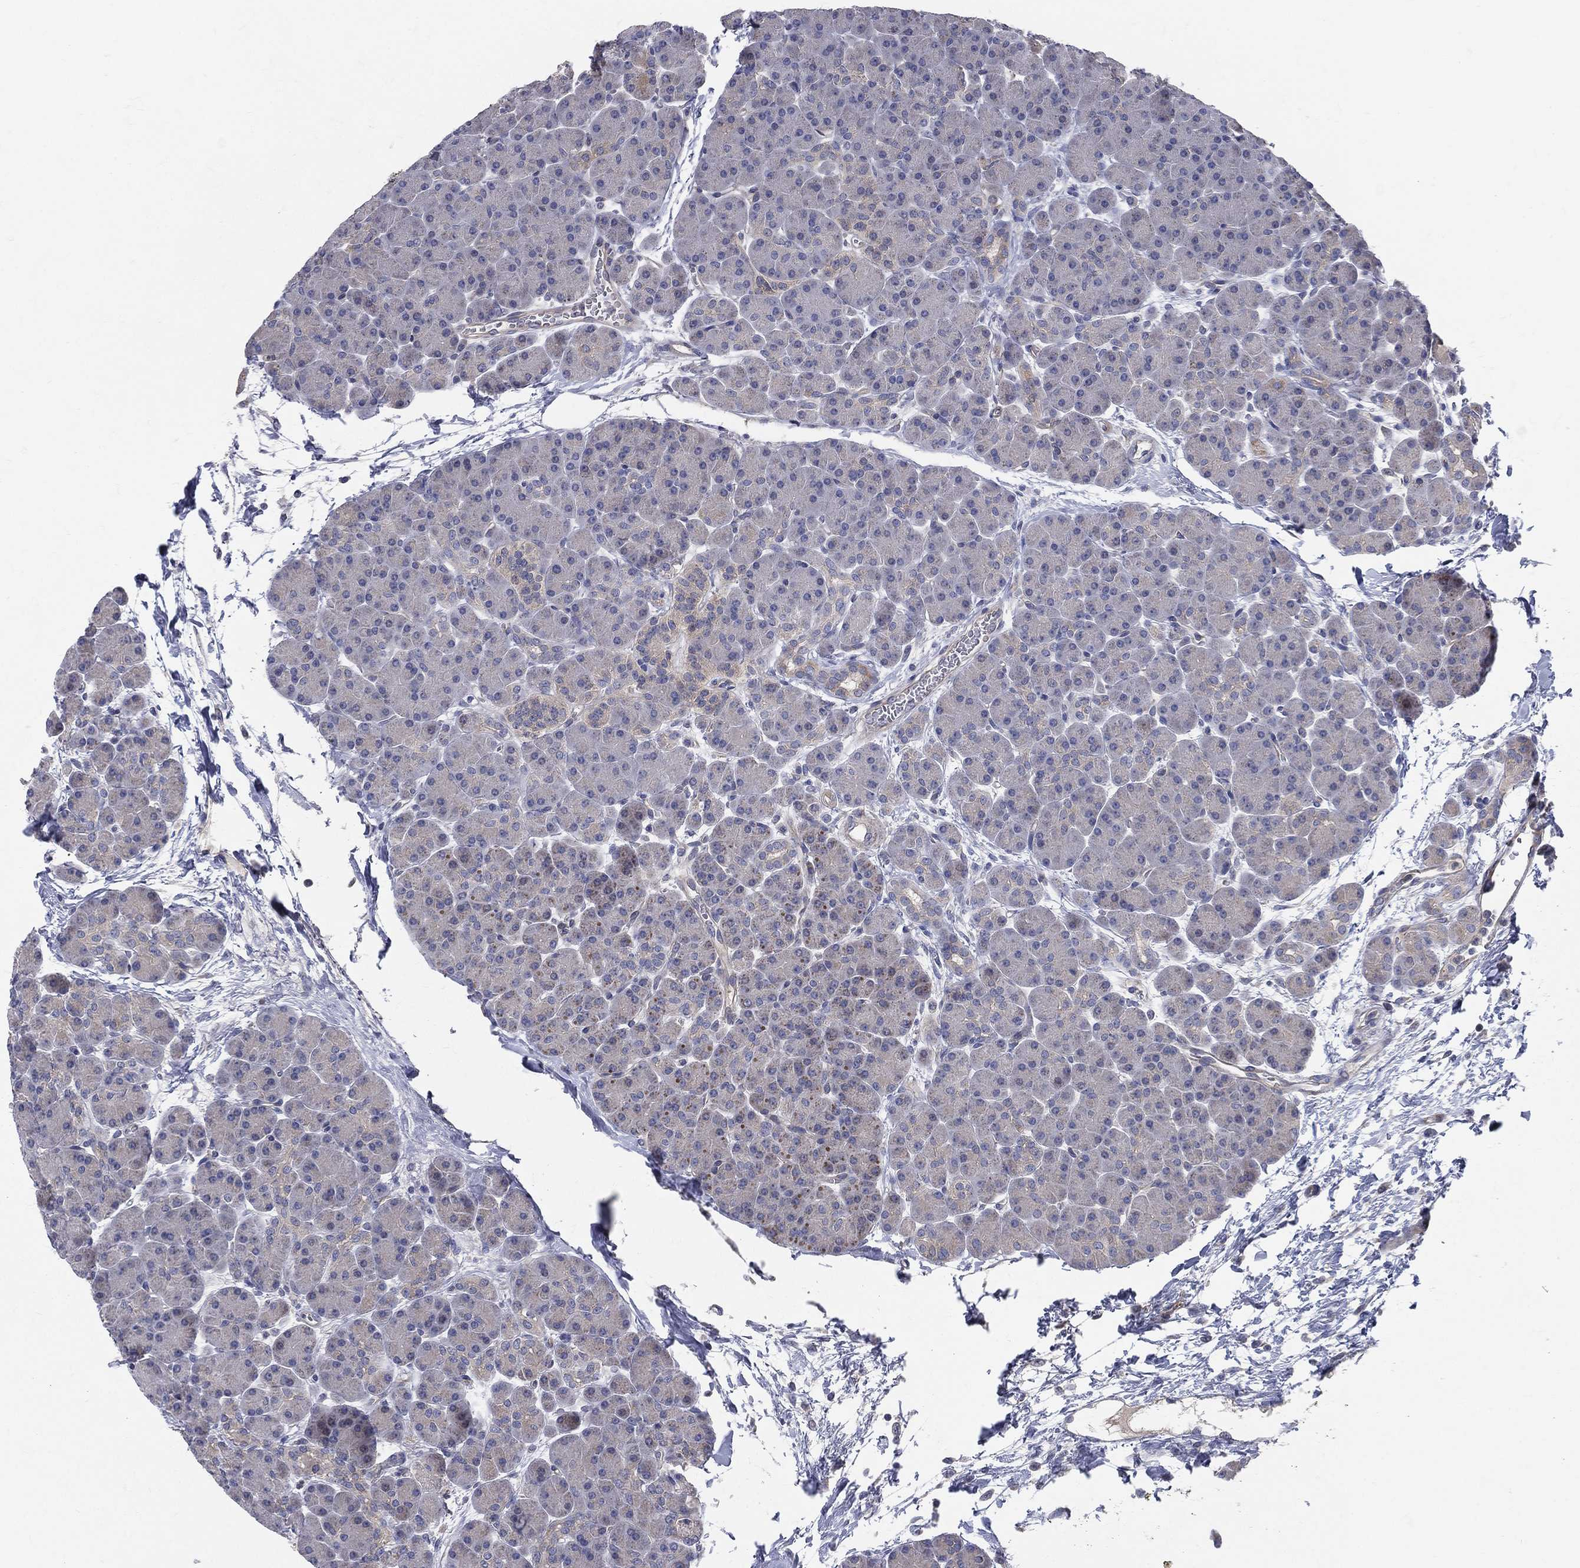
{"staining": {"intensity": "negative", "quantity": "none", "location": "none"}, "tissue": "pancreas", "cell_type": "Exocrine glandular cells", "image_type": "normal", "snomed": [{"axis": "morphology", "description": "Normal tissue, NOS"}, {"axis": "topography", "description": "Pancreas"}], "caption": "The image shows no significant expression in exocrine glandular cells of pancreas.", "gene": "POMZP3", "patient": {"sex": "female", "age": 44}}